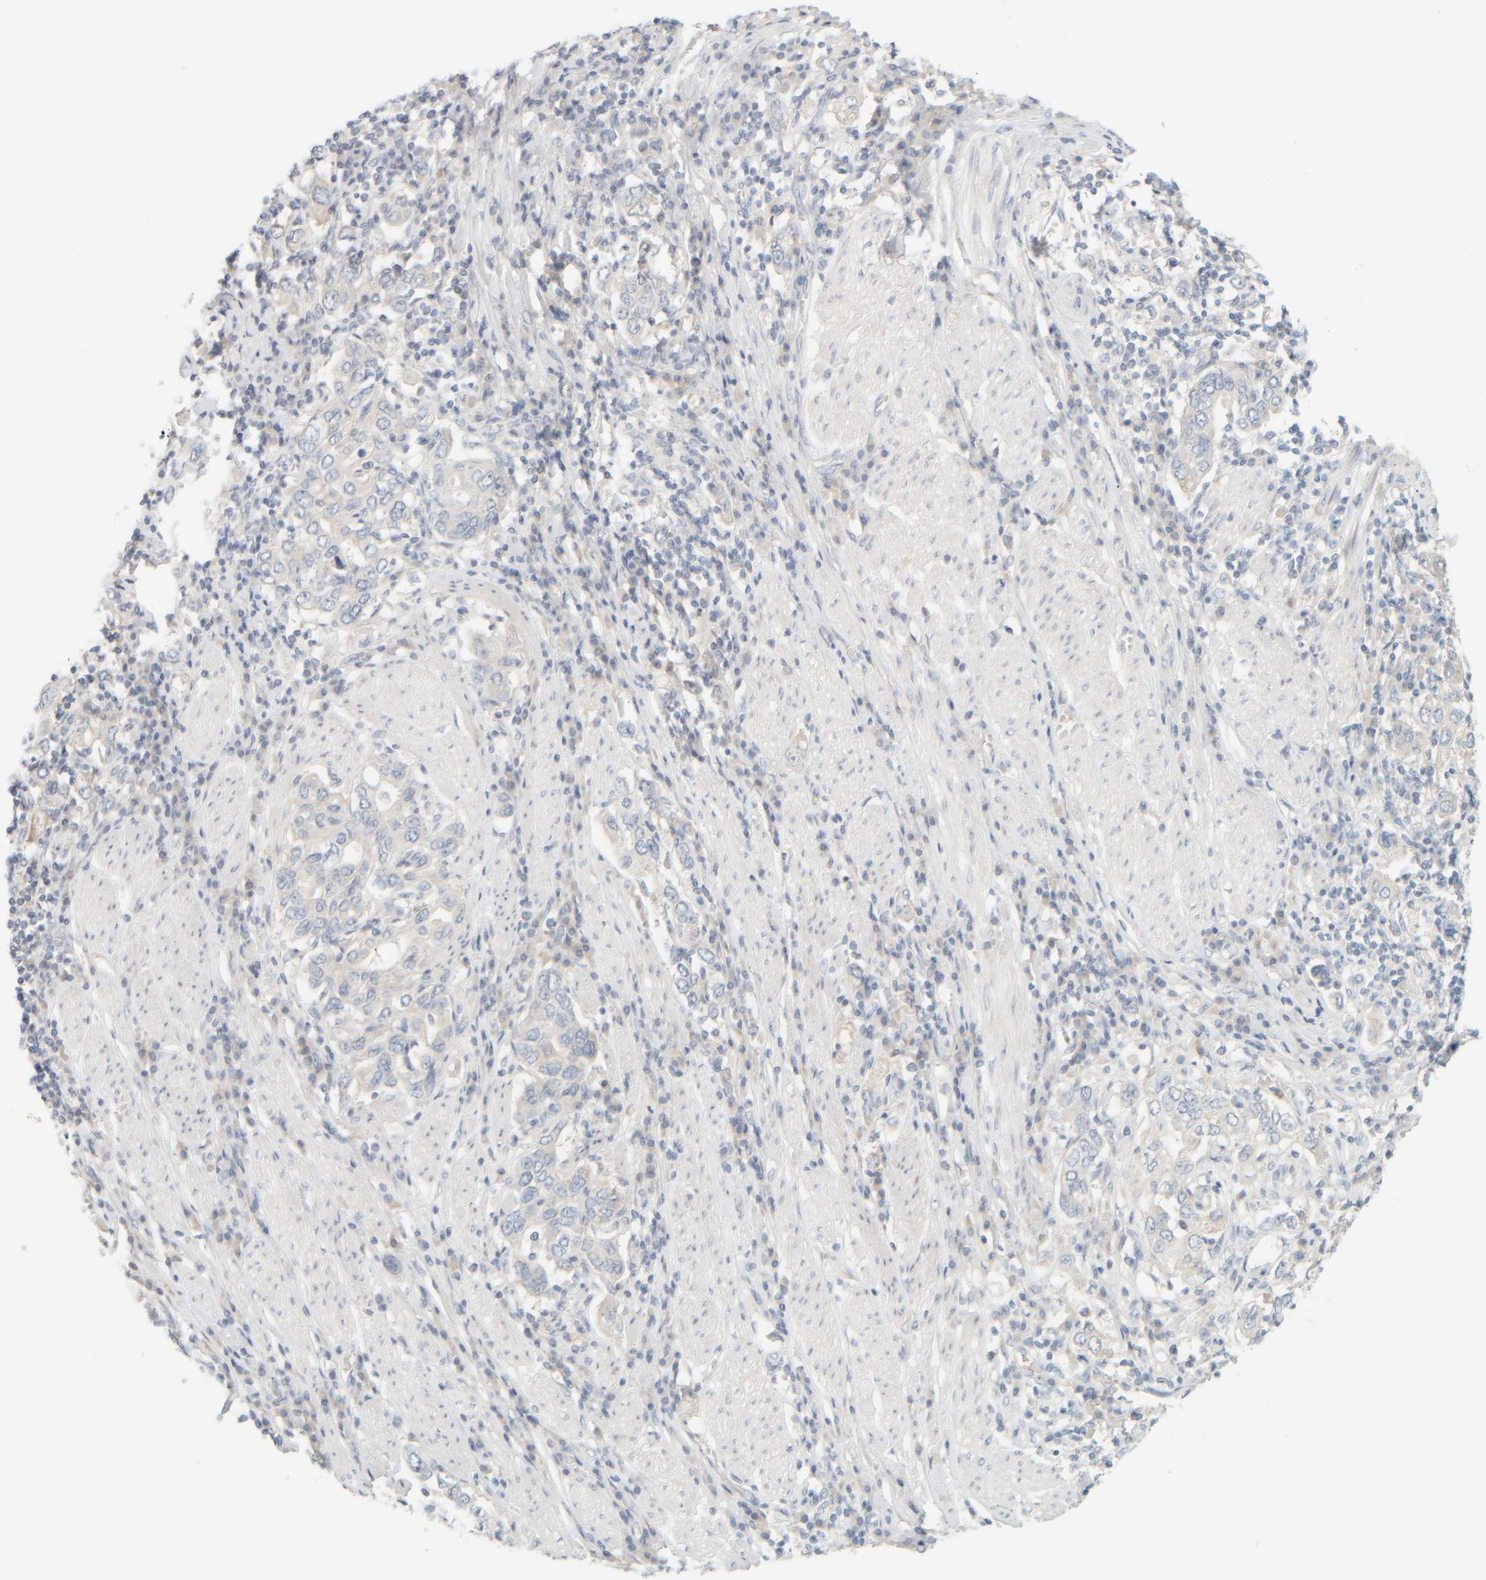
{"staining": {"intensity": "negative", "quantity": "none", "location": "none"}, "tissue": "stomach cancer", "cell_type": "Tumor cells", "image_type": "cancer", "snomed": [{"axis": "morphology", "description": "Adenocarcinoma, NOS"}, {"axis": "topography", "description": "Stomach, upper"}], "caption": "Histopathology image shows no significant protein expression in tumor cells of stomach cancer (adenocarcinoma).", "gene": "PTGES3L-AARSD1", "patient": {"sex": "male", "age": 62}}